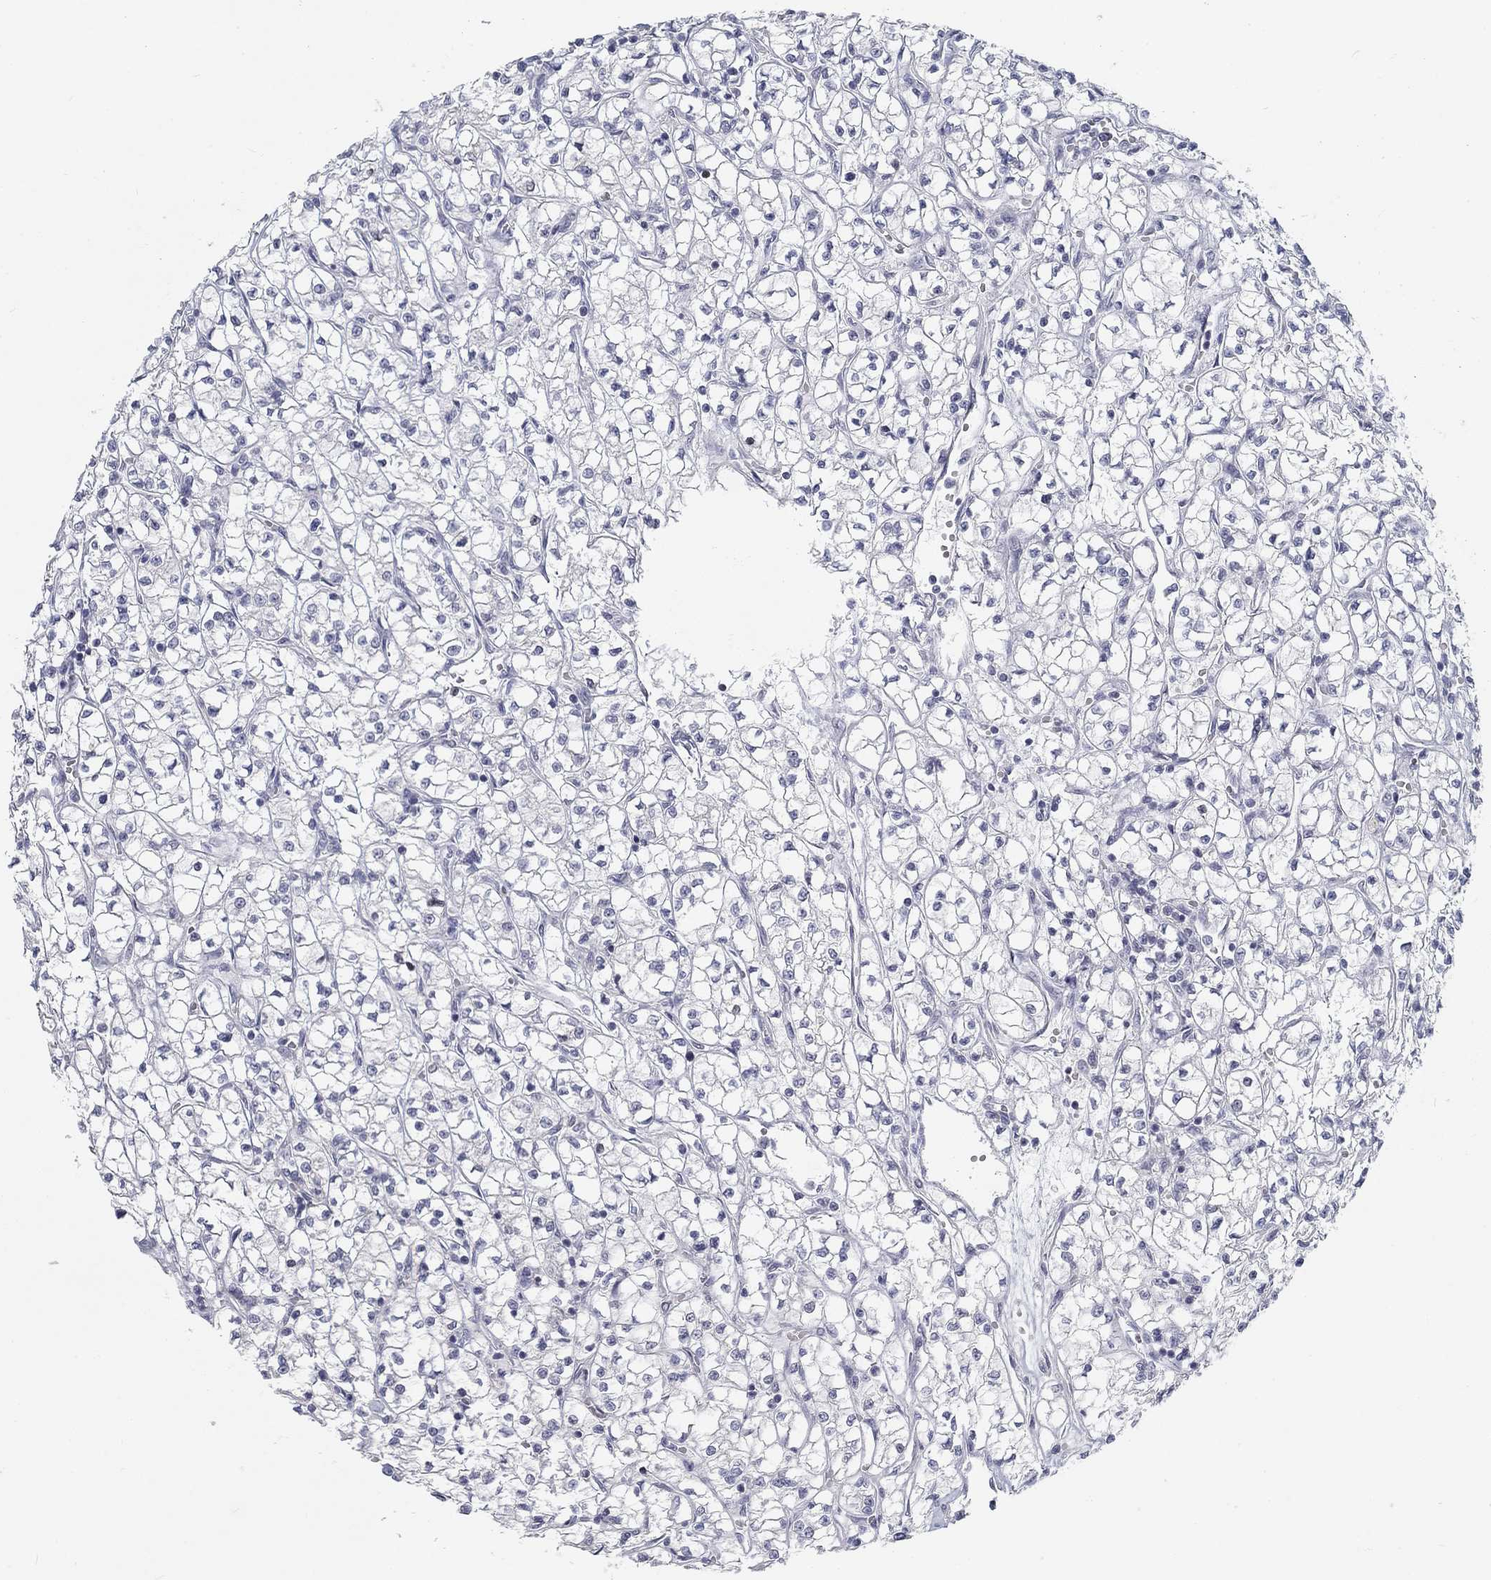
{"staining": {"intensity": "negative", "quantity": "none", "location": "none"}, "tissue": "renal cancer", "cell_type": "Tumor cells", "image_type": "cancer", "snomed": [{"axis": "morphology", "description": "Adenocarcinoma, NOS"}, {"axis": "topography", "description": "Kidney"}], "caption": "Immunohistochemistry (IHC) of human adenocarcinoma (renal) displays no positivity in tumor cells.", "gene": "ATP1A3", "patient": {"sex": "female", "age": 64}}